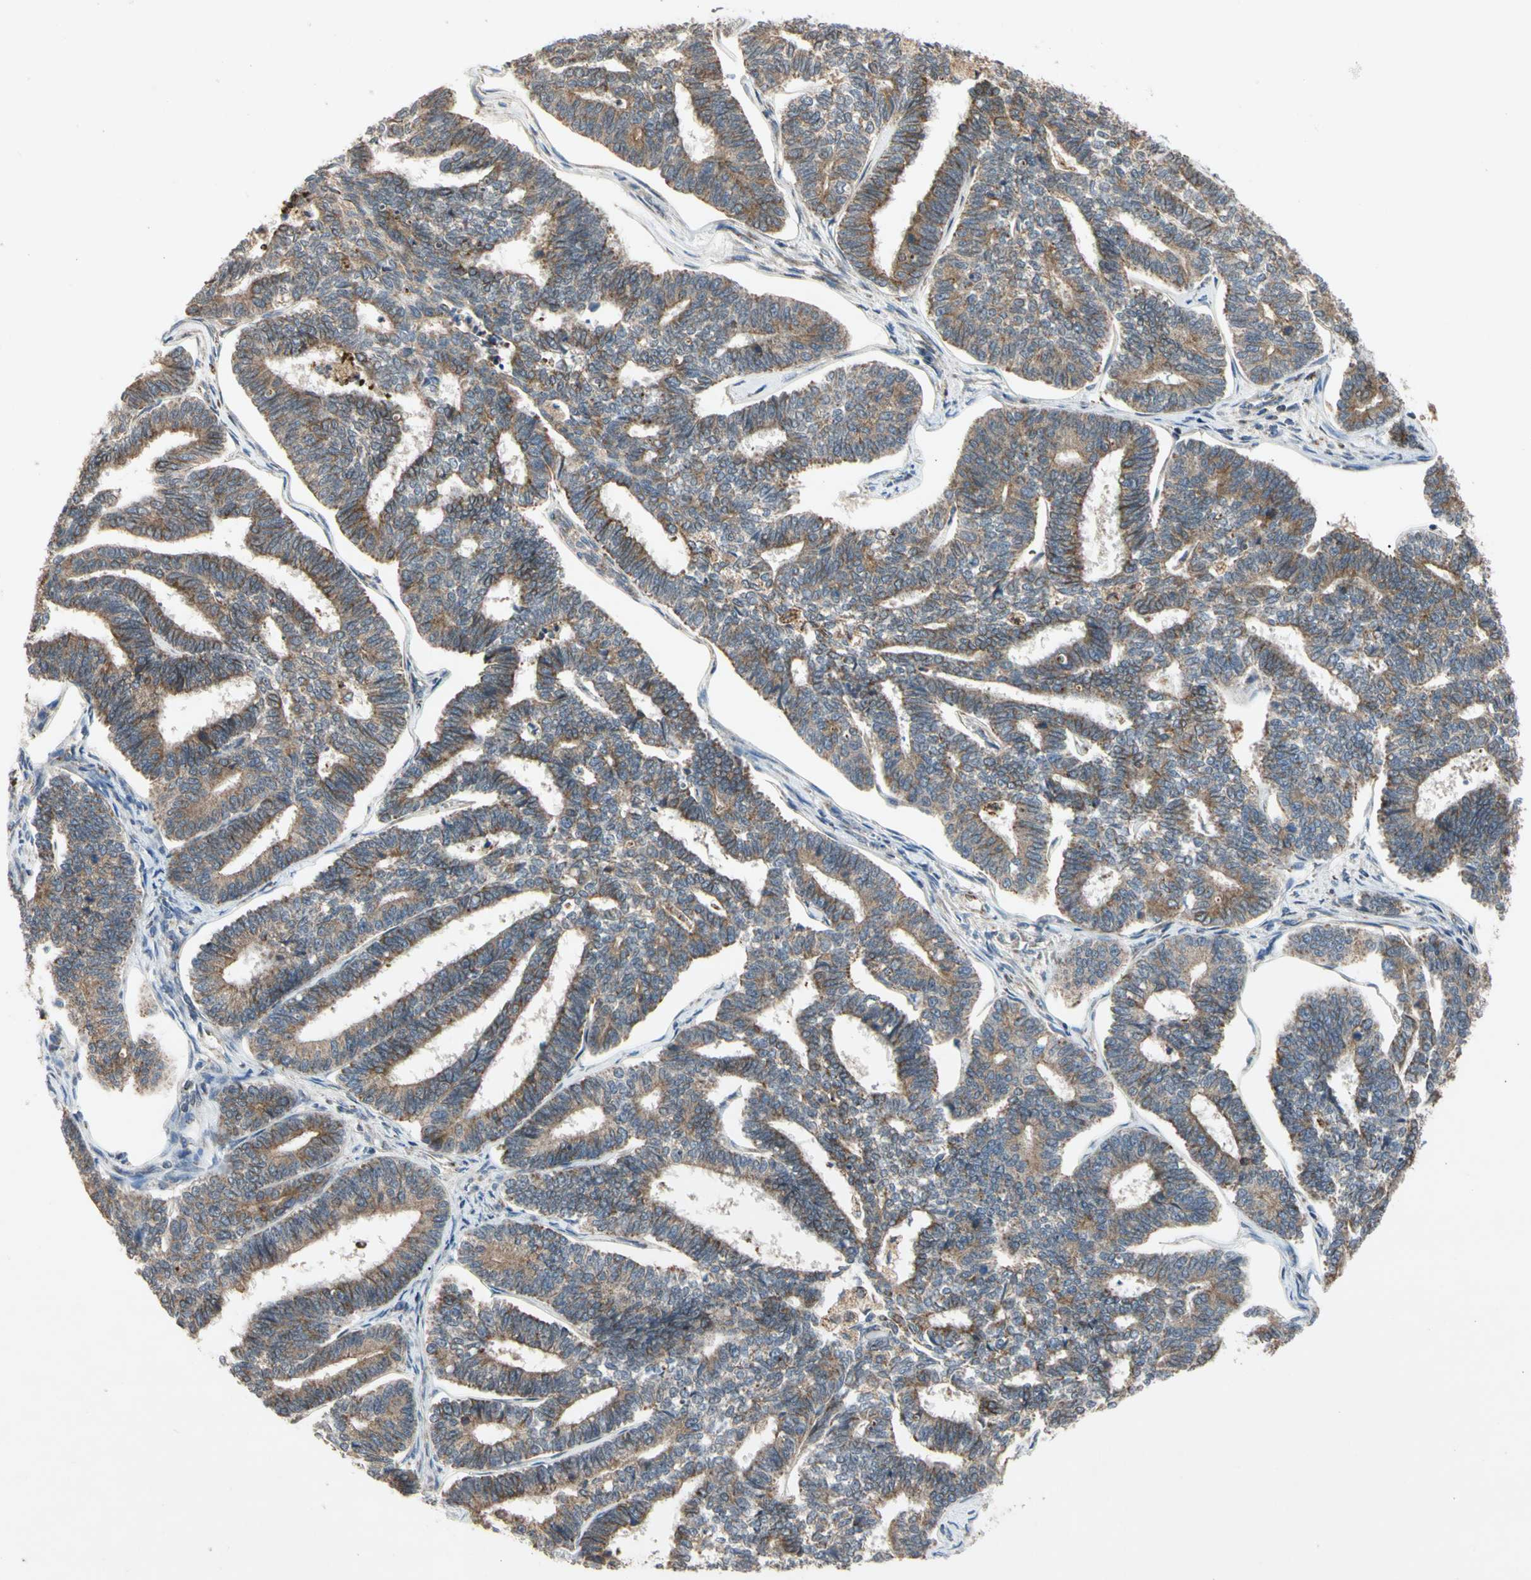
{"staining": {"intensity": "moderate", "quantity": ">75%", "location": "cytoplasmic/membranous"}, "tissue": "endometrial cancer", "cell_type": "Tumor cells", "image_type": "cancer", "snomed": [{"axis": "morphology", "description": "Adenocarcinoma, NOS"}, {"axis": "topography", "description": "Endometrium"}], "caption": "Tumor cells reveal medium levels of moderate cytoplasmic/membranous expression in approximately >75% of cells in human endometrial adenocarcinoma. (Brightfield microscopy of DAB IHC at high magnification).", "gene": "GPD2", "patient": {"sex": "female", "age": 70}}